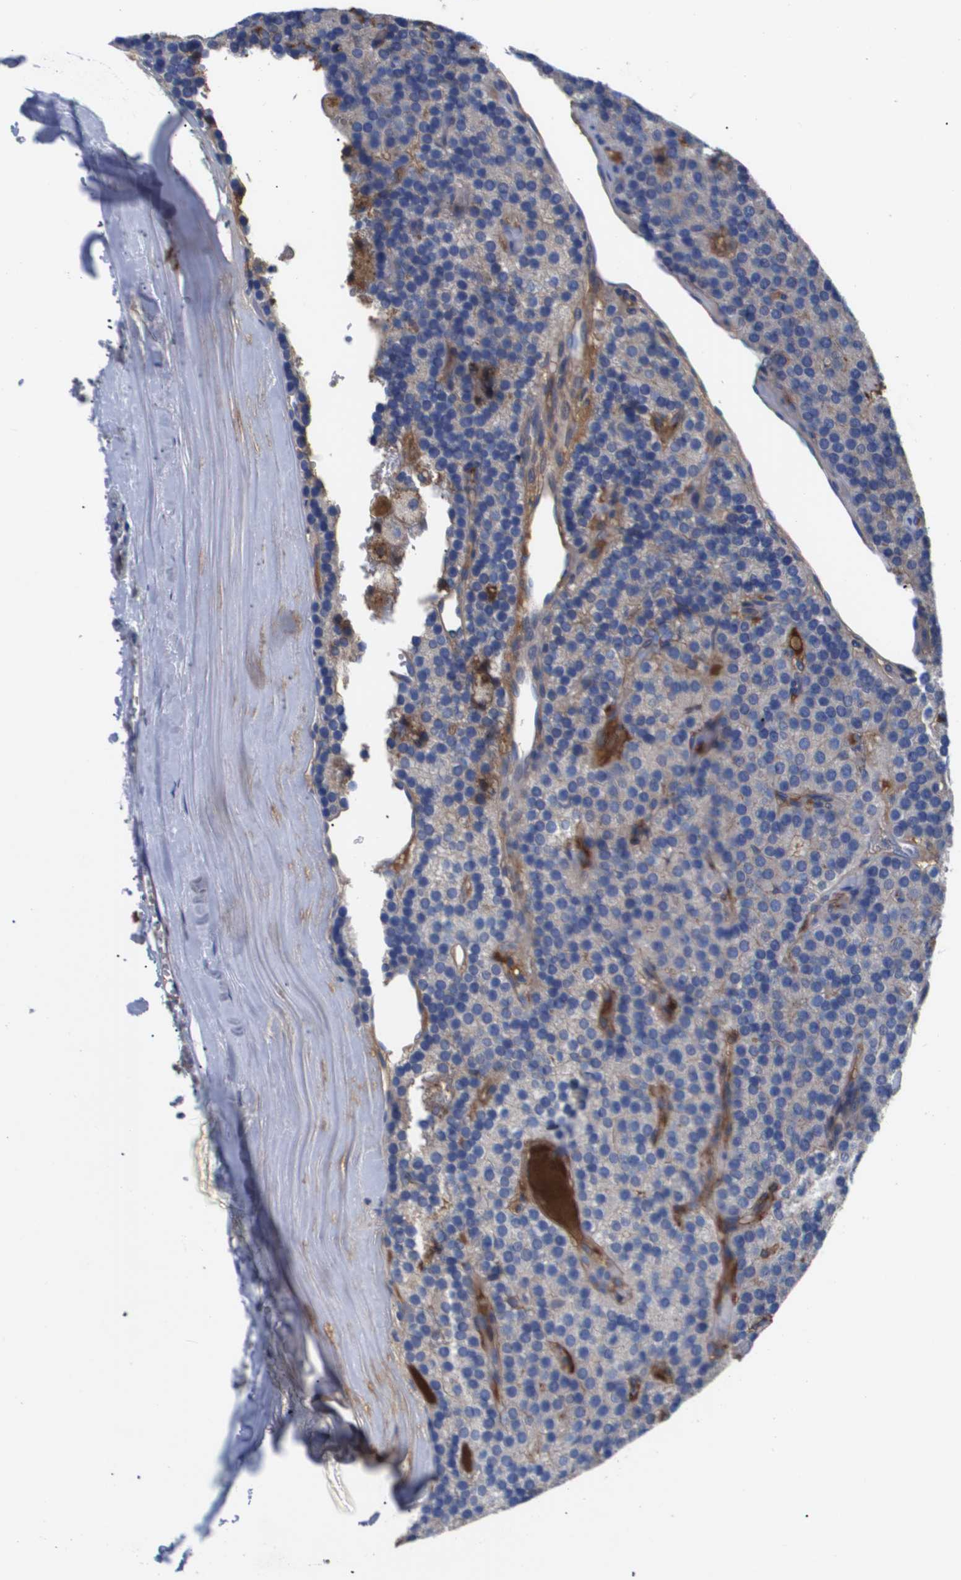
{"staining": {"intensity": "negative", "quantity": "none", "location": "none"}, "tissue": "parathyroid gland", "cell_type": "Glandular cells", "image_type": "normal", "snomed": [{"axis": "morphology", "description": "Normal tissue, NOS"}, {"axis": "morphology", "description": "Adenoma, NOS"}, {"axis": "topography", "description": "Parathyroid gland"}], "caption": "A micrograph of human parathyroid gland is negative for staining in glandular cells.", "gene": "SERPINA6", "patient": {"sex": "female", "age": 86}}